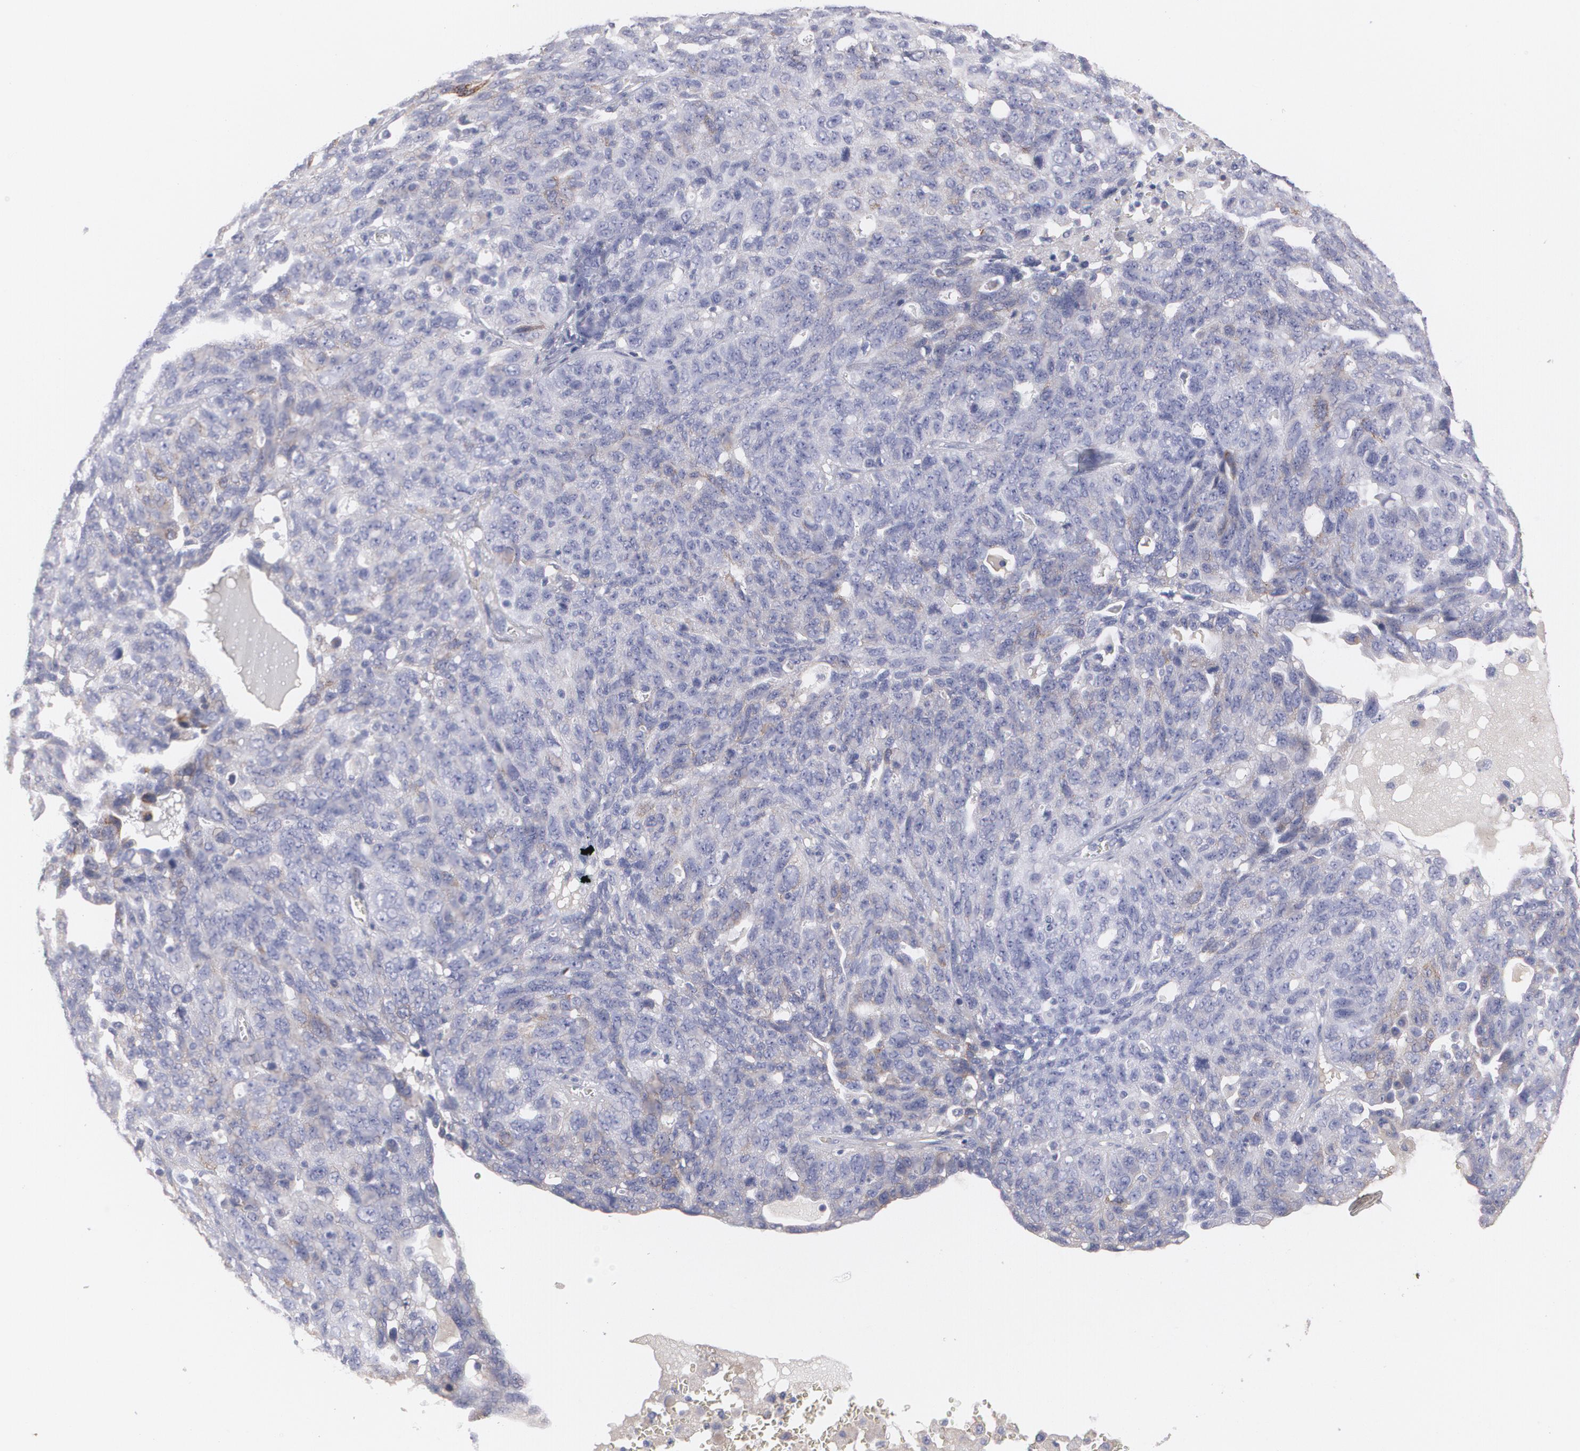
{"staining": {"intensity": "negative", "quantity": "none", "location": "none"}, "tissue": "ovarian cancer", "cell_type": "Tumor cells", "image_type": "cancer", "snomed": [{"axis": "morphology", "description": "Cystadenocarcinoma, serous, NOS"}, {"axis": "topography", "description": "Ovary"}], "caption": "The photomicrograph exhibits no staining of tumor cells in ovarian serous cystadenocarcinoma. (DAB (3,3'-diaminobenzidine) immunohistochemistry visualized using brightfield microscopy, high magnification).", "gene": "FBLN1", "patient": {"sex": "female", "age": 71}}